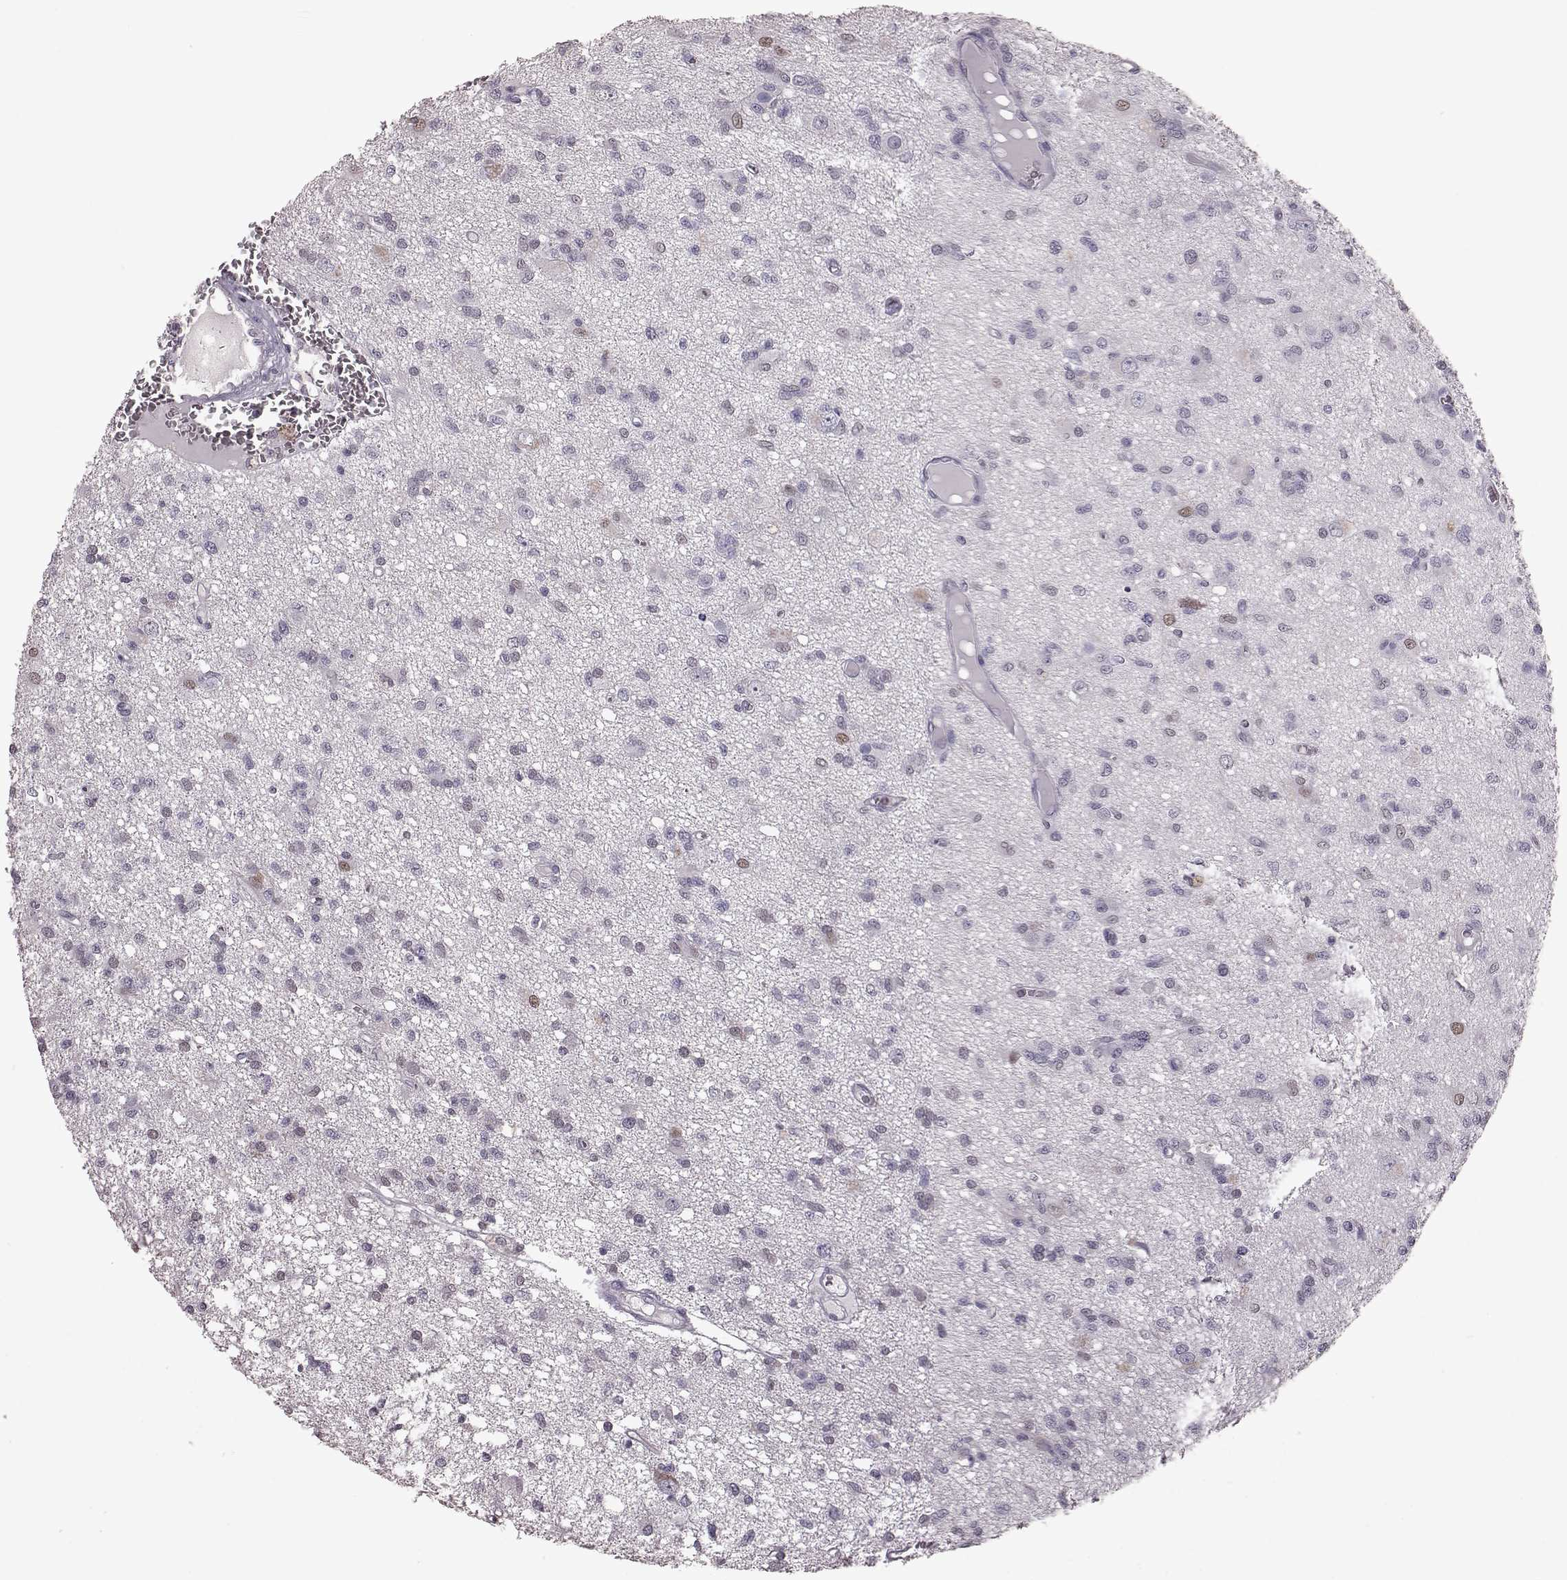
{"staining": {"intensity": "negative", "quantity": "none", "location": "none"}, "tissue": "glioma", "cell_type": "Tumor cells", "image_type": "cancer", "snomed": [{"axis": "morphology", "description": "Glioma, malignant, Low grade"}, {"axis": "topography", "description": "Brain"}], "caption": "Immunohistochemical staining of glioma exhibits no significant positivity in tumor cells. (Brightfield microscopy of DAB immunohistochemistry (IHC) at high magnification).", "gene": "TSKS", "patient": {"sex": "male", "age": 64}}